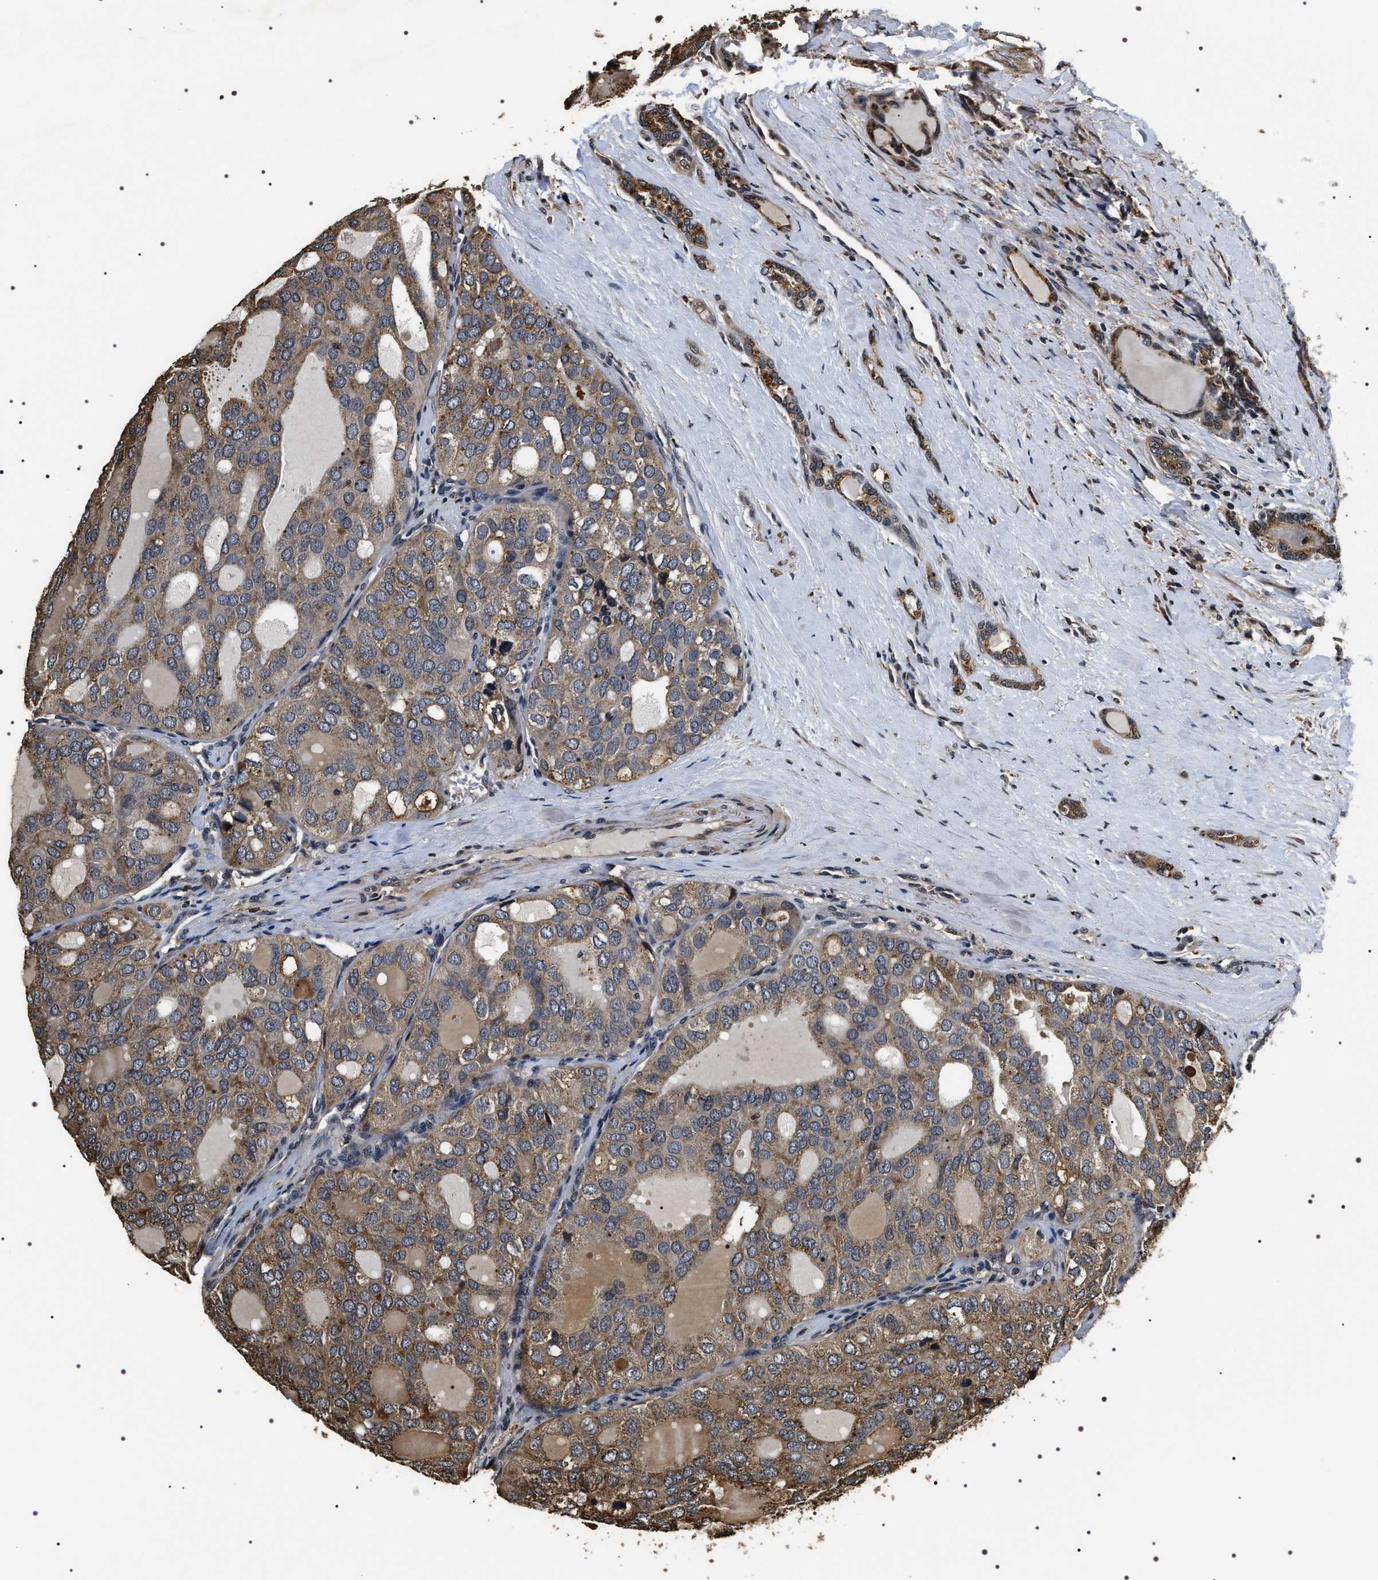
{"staining": {"intensity": "moderate", "quantity": ">75%", "location": "cytoplasmic/membranous"}, "tissue": "thyroid cancer", "cell_type": "Tumor cells", "image_type": "cancer", "snomed": [{"axis": "morphology", "description": "Follicular adenoma carcinoma, NOS"}, {"axis": "topography", "description": "Thyroid gland"}], "caption": "Immunohistochemistry (IHC) histopathology image of human thyroid cancer stained for a protein (brown), which displays medium levels of moderate cytoplasmic/membranous positivity in about >75% of tumor cells.", "gene": "ARHGAP22", "patient": {"sex": "male", "age": 75}}